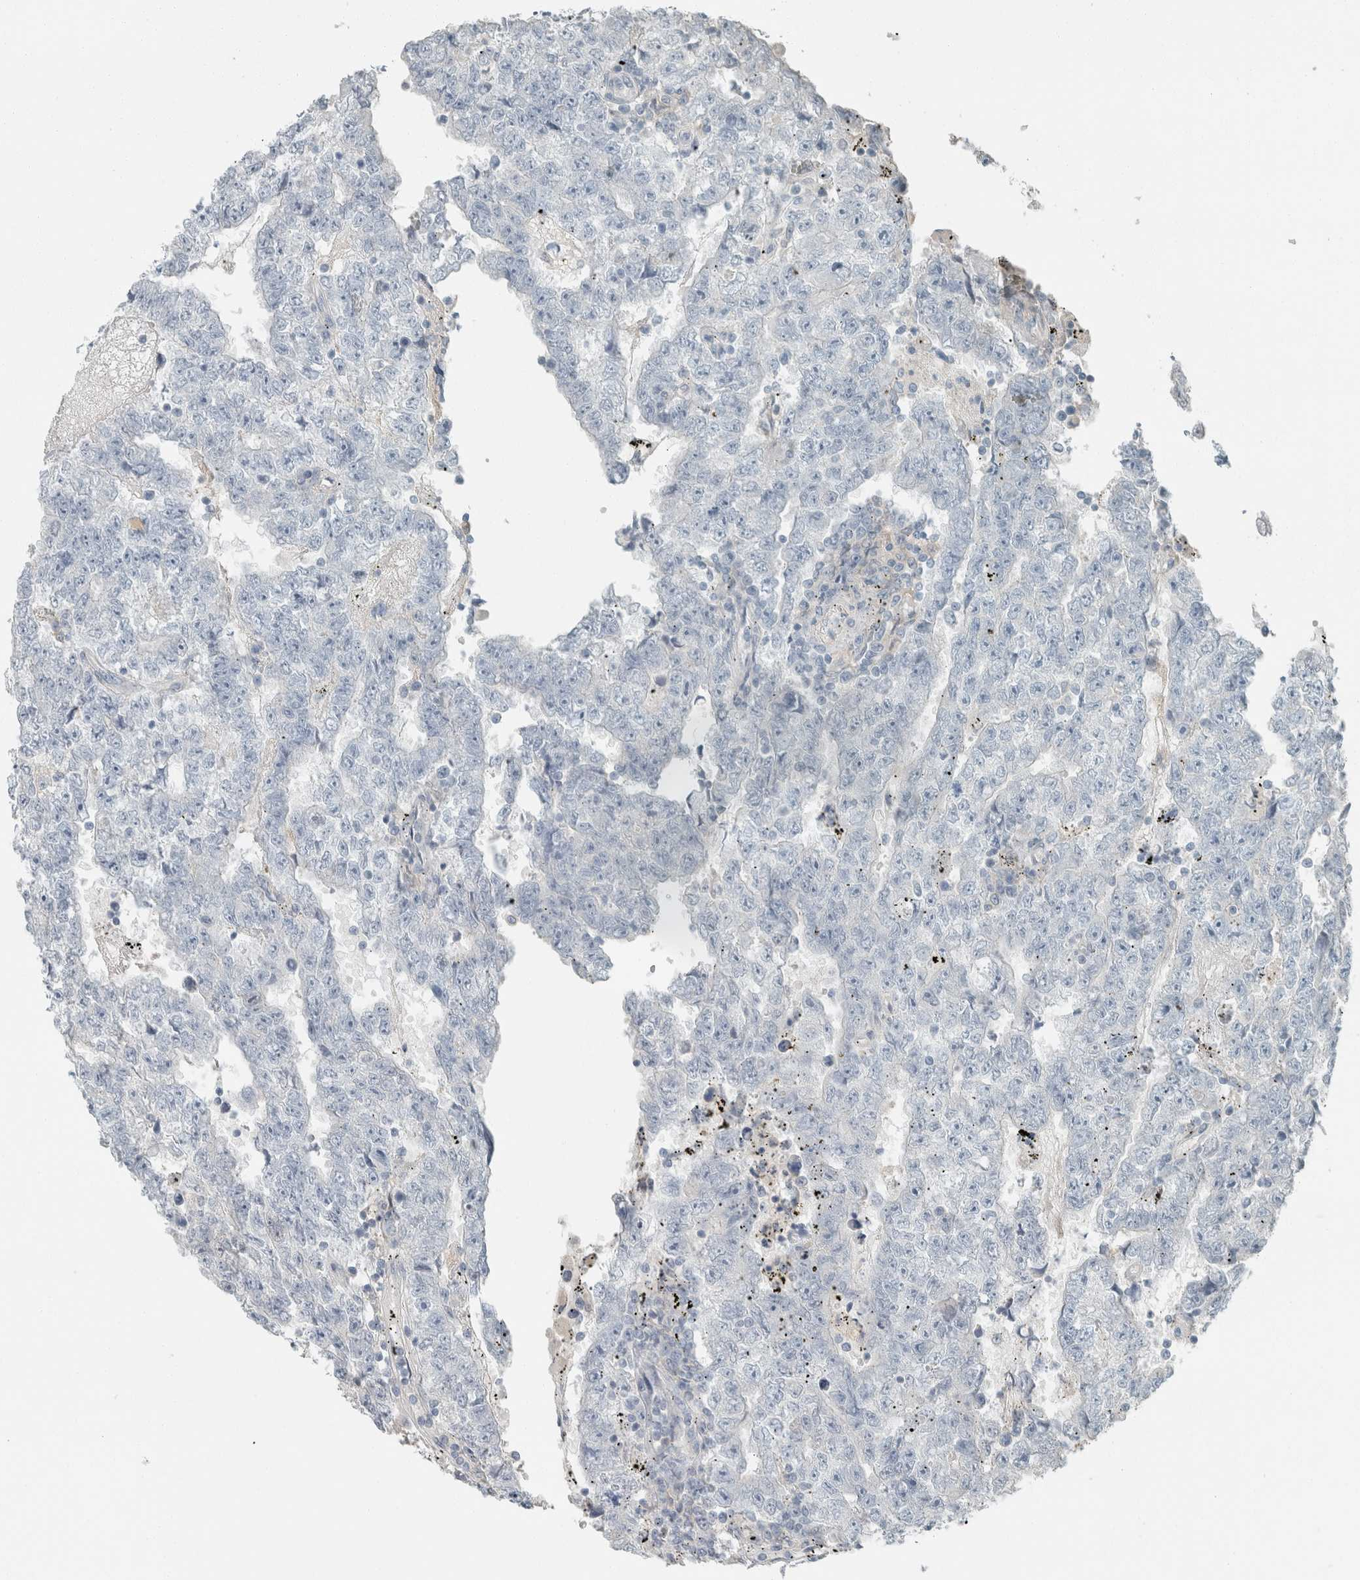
{"staining": {"intensity": "negative", "quantity": "none", "location": "none"}, "tissue": "testis cancer", "cell_type": "Tumor cells", "image_type": "cancer", "snomed": [{"axis": "morphology", "description": "Carcinoma, Embryonal, NOS"}, {"axis": "topography", "description": "Testis"}], "caption": "Immunohistochemistry histopathology image of neoplastic tissue: embryonal carcinoma (testis) stained with DAB exhibits no significant protein staining in tumor cells.", "gene": "SCIN", "patient": {"sex": "male", "age": 25}}